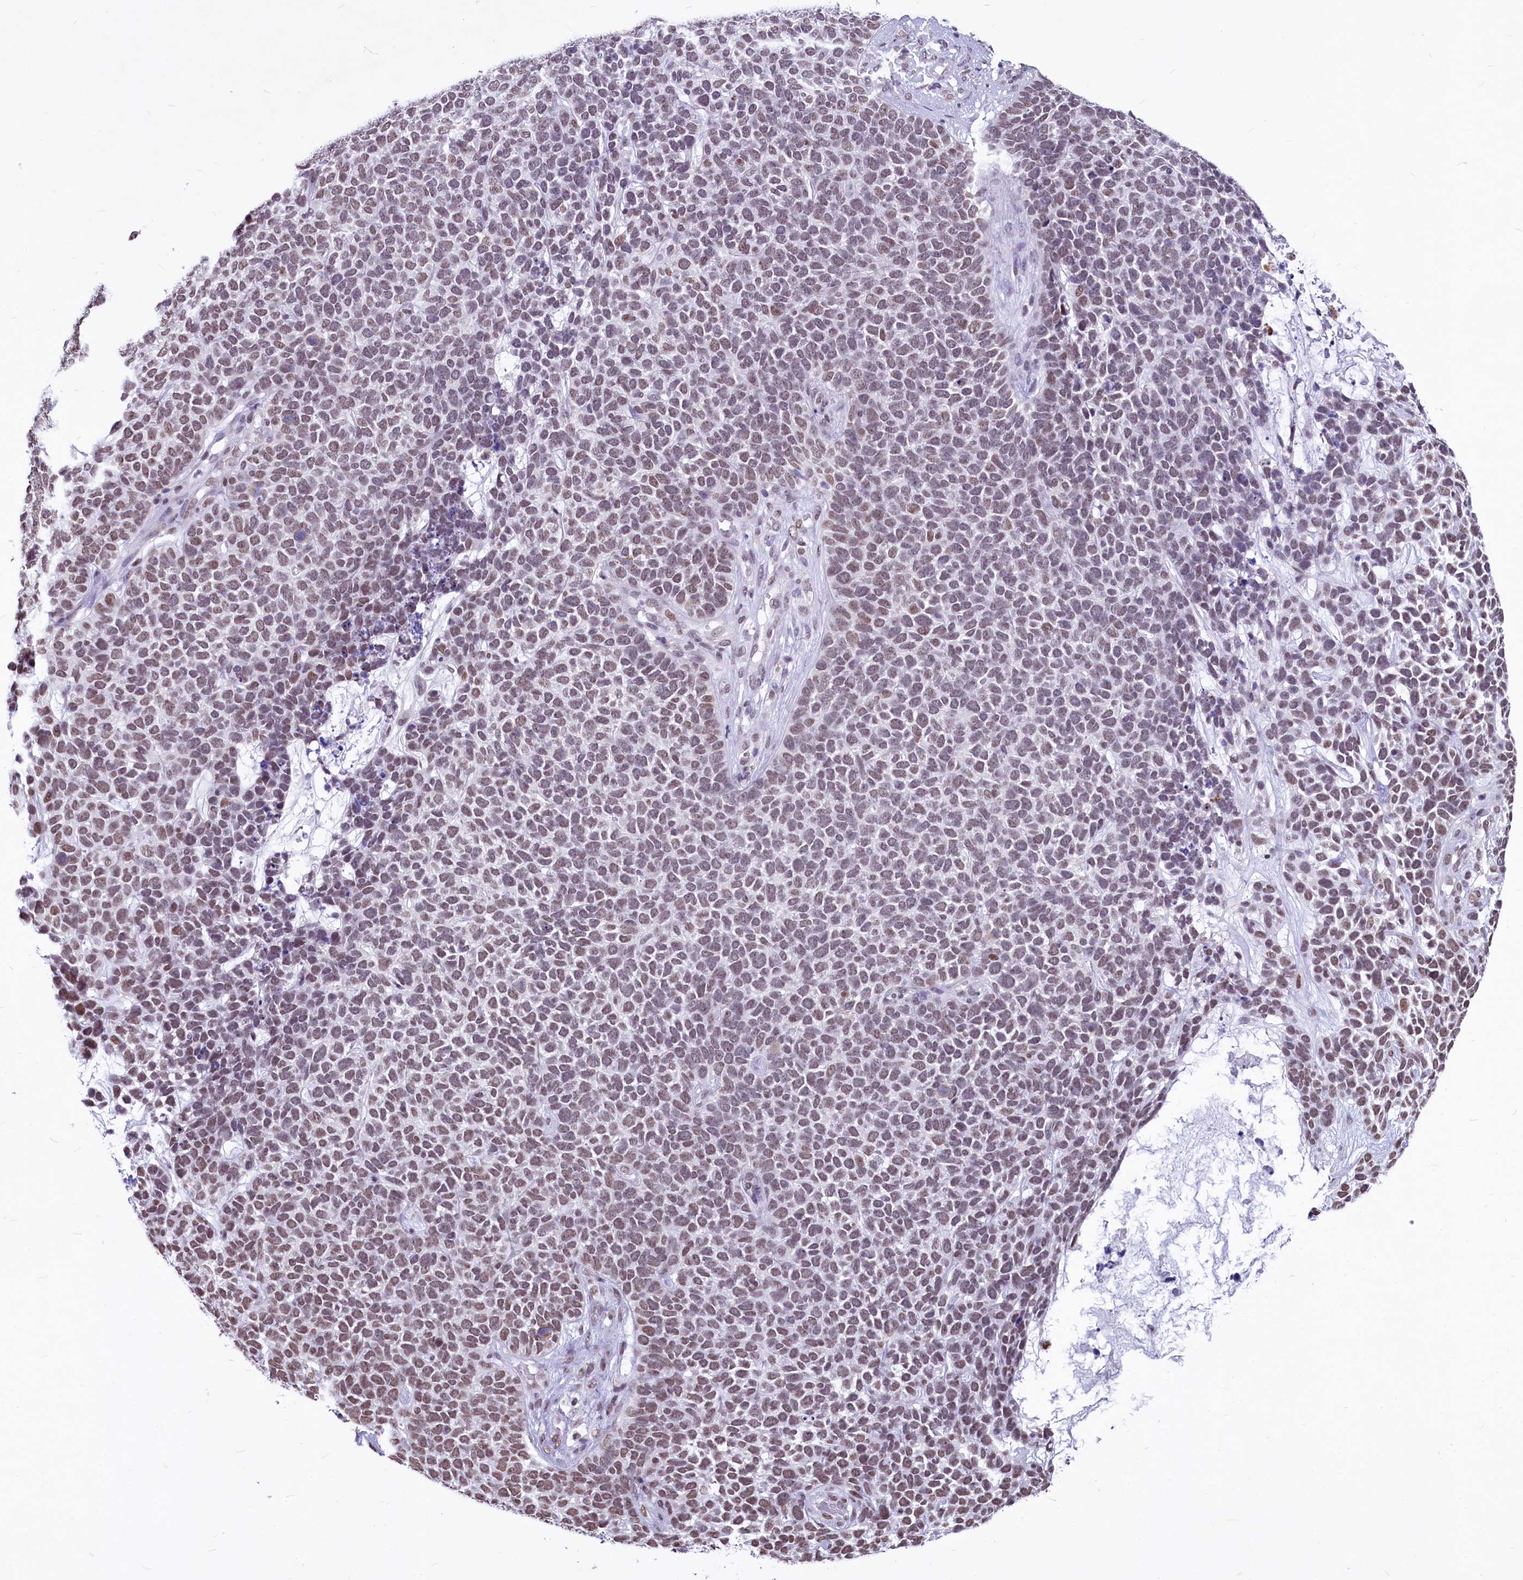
{"staining": {"intensity": "weak", "quantity": ">75%", "location": "nuclear"}, "tissue": "skin cancer", "cell_type": "Tumor cells", "image_type": "cancer", "snomed": [{"axis": "morphology", "description": "Basal cell carcinoma"}, {"axis": "topography", "description": "Skin"}], "caption": "Tumor cells display low levels of weak nuclear expression in approximately >75% of cells in basal cell carcinoma (skin). Immunohistochemistry stains the protein of interest in brown and the nuclei are stained blue.", "gene": "PARPBP", "patient": {"sex": "female", "age": 84}}